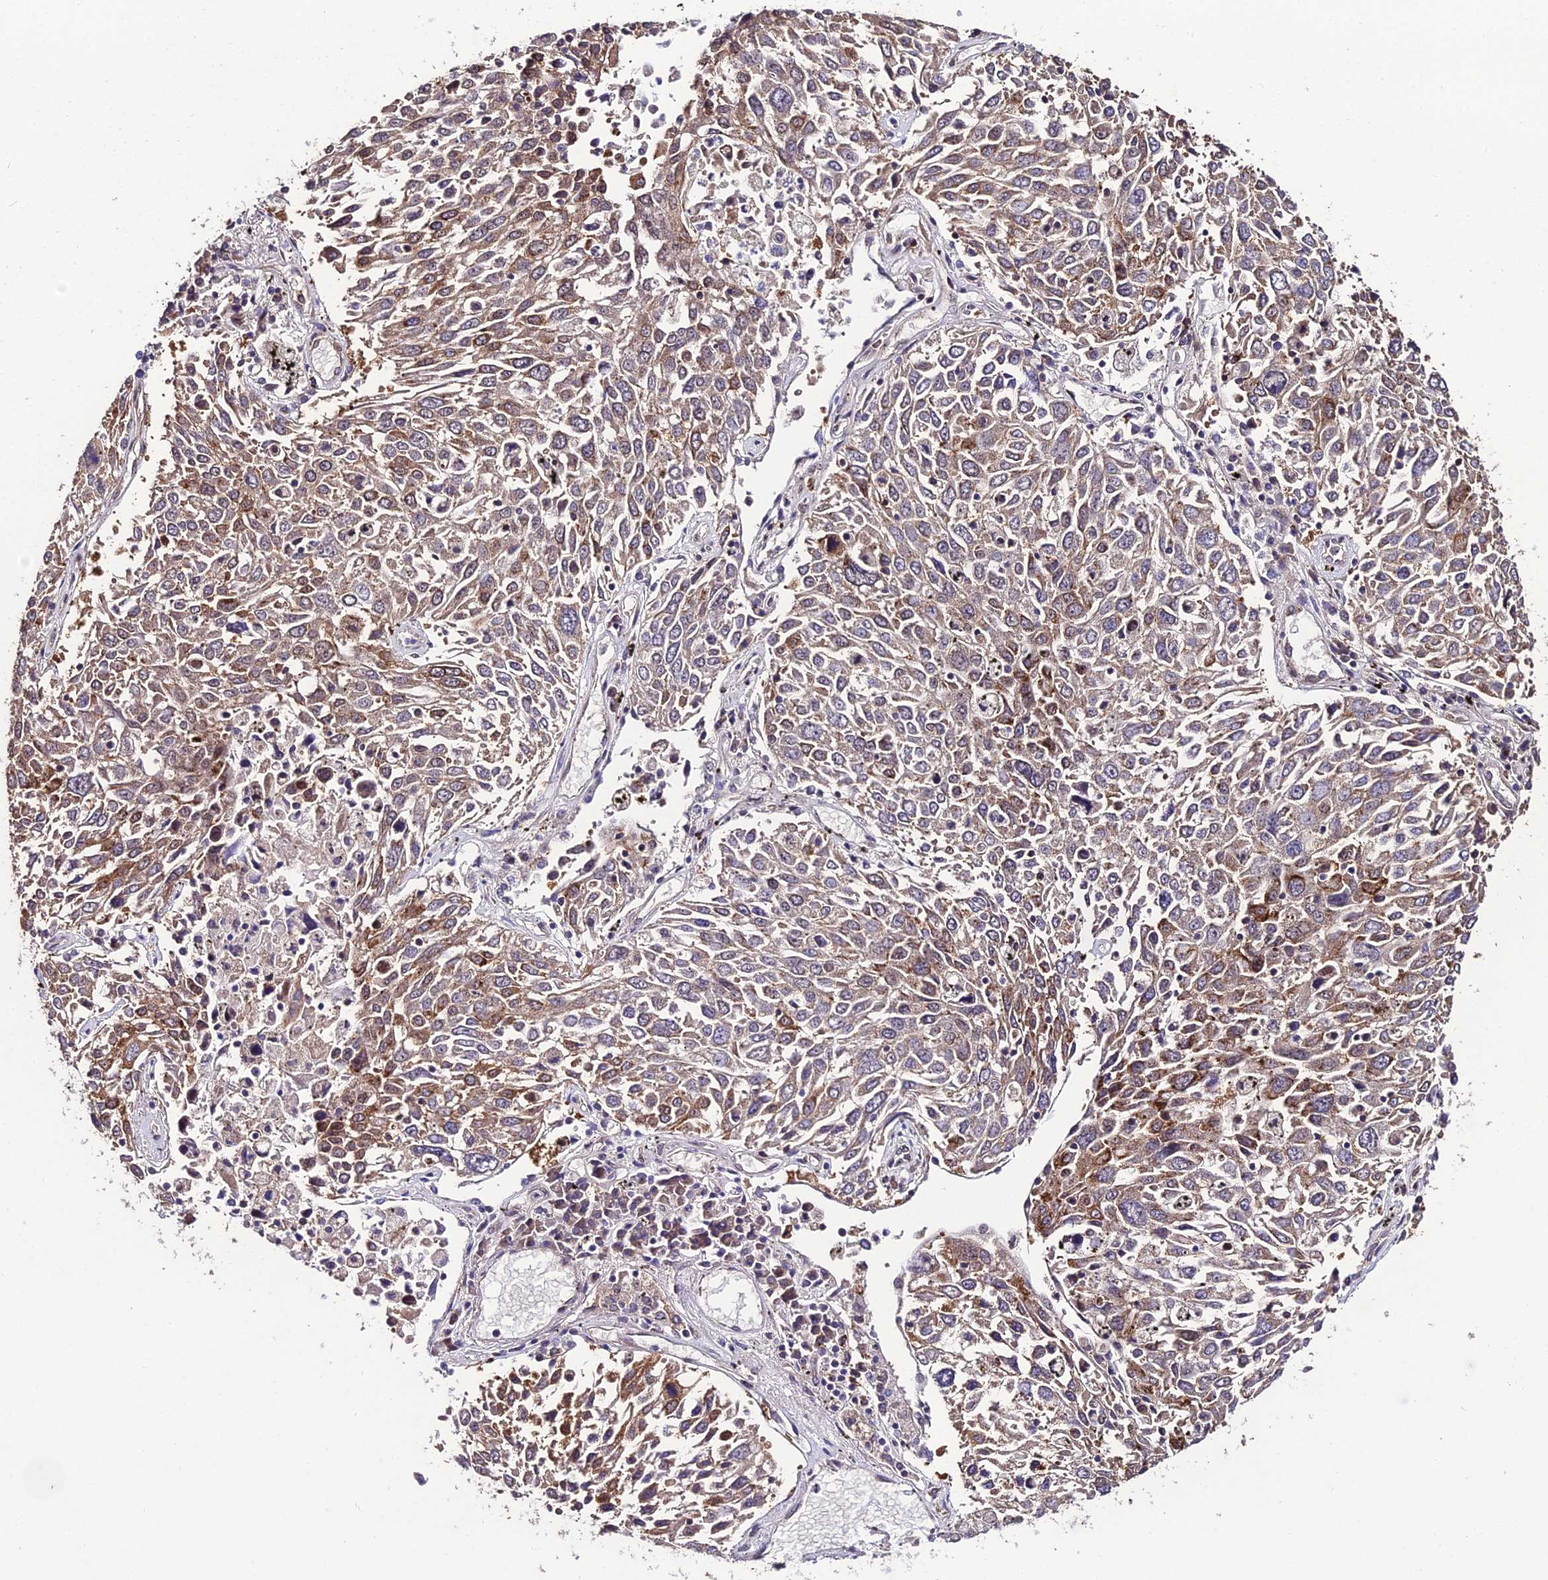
{"staining": {"intensity": "moderate", "quantity": ">75%", "location": "cytoplasmic/membranous,nuclear"}, "tissue": "lung cancer", "cell_type": "Tumor cells", "image_type": "cancer", "snomed": [{"axis": "morphology", "description": "Squamous cell carcinoma, NOS"}, {"axis": "topography", "description": "Lung"}], "caption": "Immunohistochemistry (IHC) of lung cancer shows medium levels of moderate cytoplasmic/membranous and nuclear staining in about >75% of tumor cells.", "gene": "DDX19A", "patient": {"sex": "male", "age": 65}}